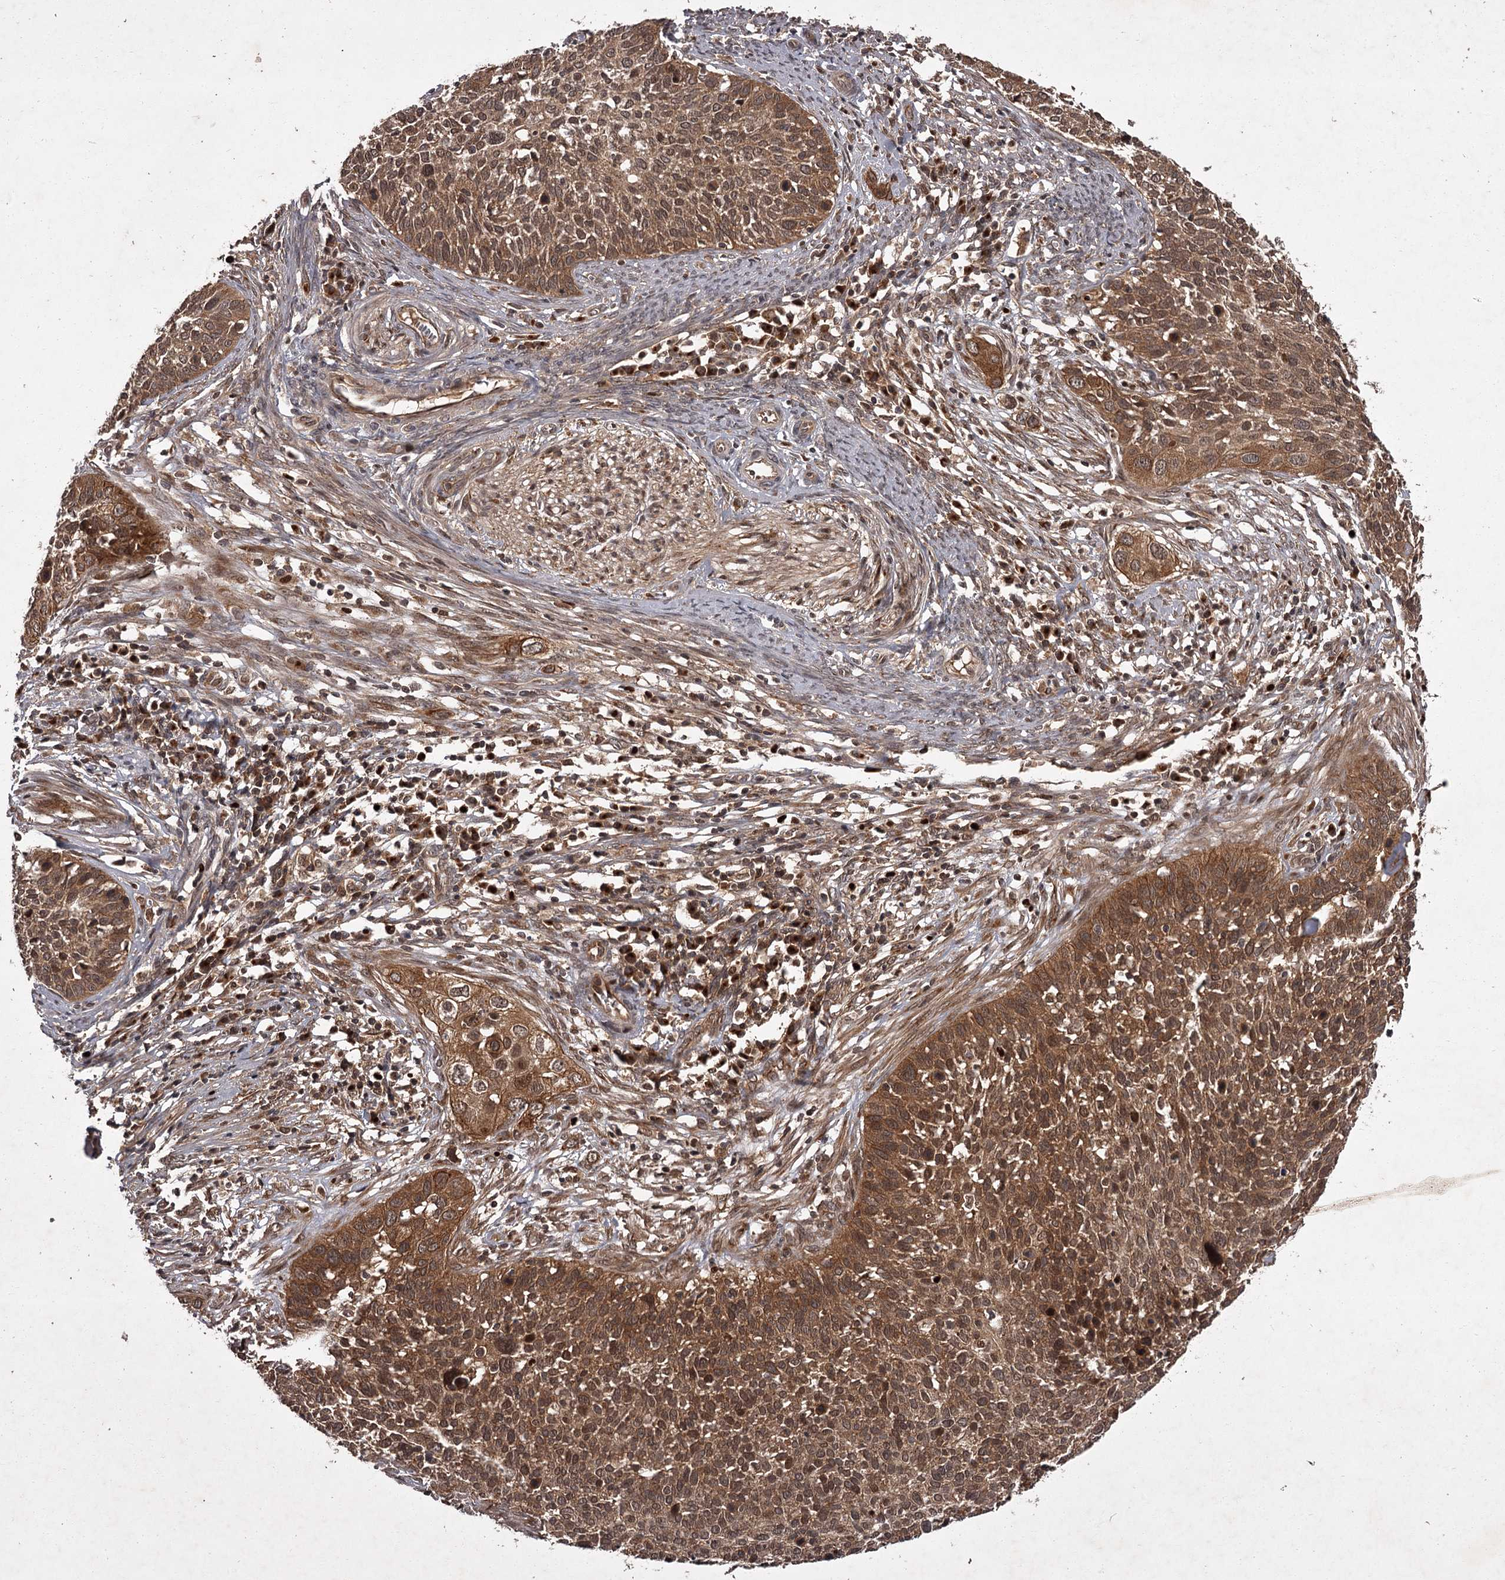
{"staining": {"intensity": "moderate", "quantity": ">75%", "location": "cytoplasmic/membranous,nuclear"}, "tissue": "cervical cancer", "cell_type": "Tumor cells", "image_type": "cancer", "snomed": [{"axis": "morphology", "description": "Squamous cell carcinoma, NOS"}, {"axis": "topography", "description": "Cervix"}], "caption": "IHC histopathology image of human squamous cell carcinoma (cervical) stained for a protein (brown), which exhibits medium levels of moderate cytoplasmic/membranous and nuclear expression in about >75% of tumor cells.", "gene": "TBC1D23", "patient": {"sex": "female", "age": 34}}